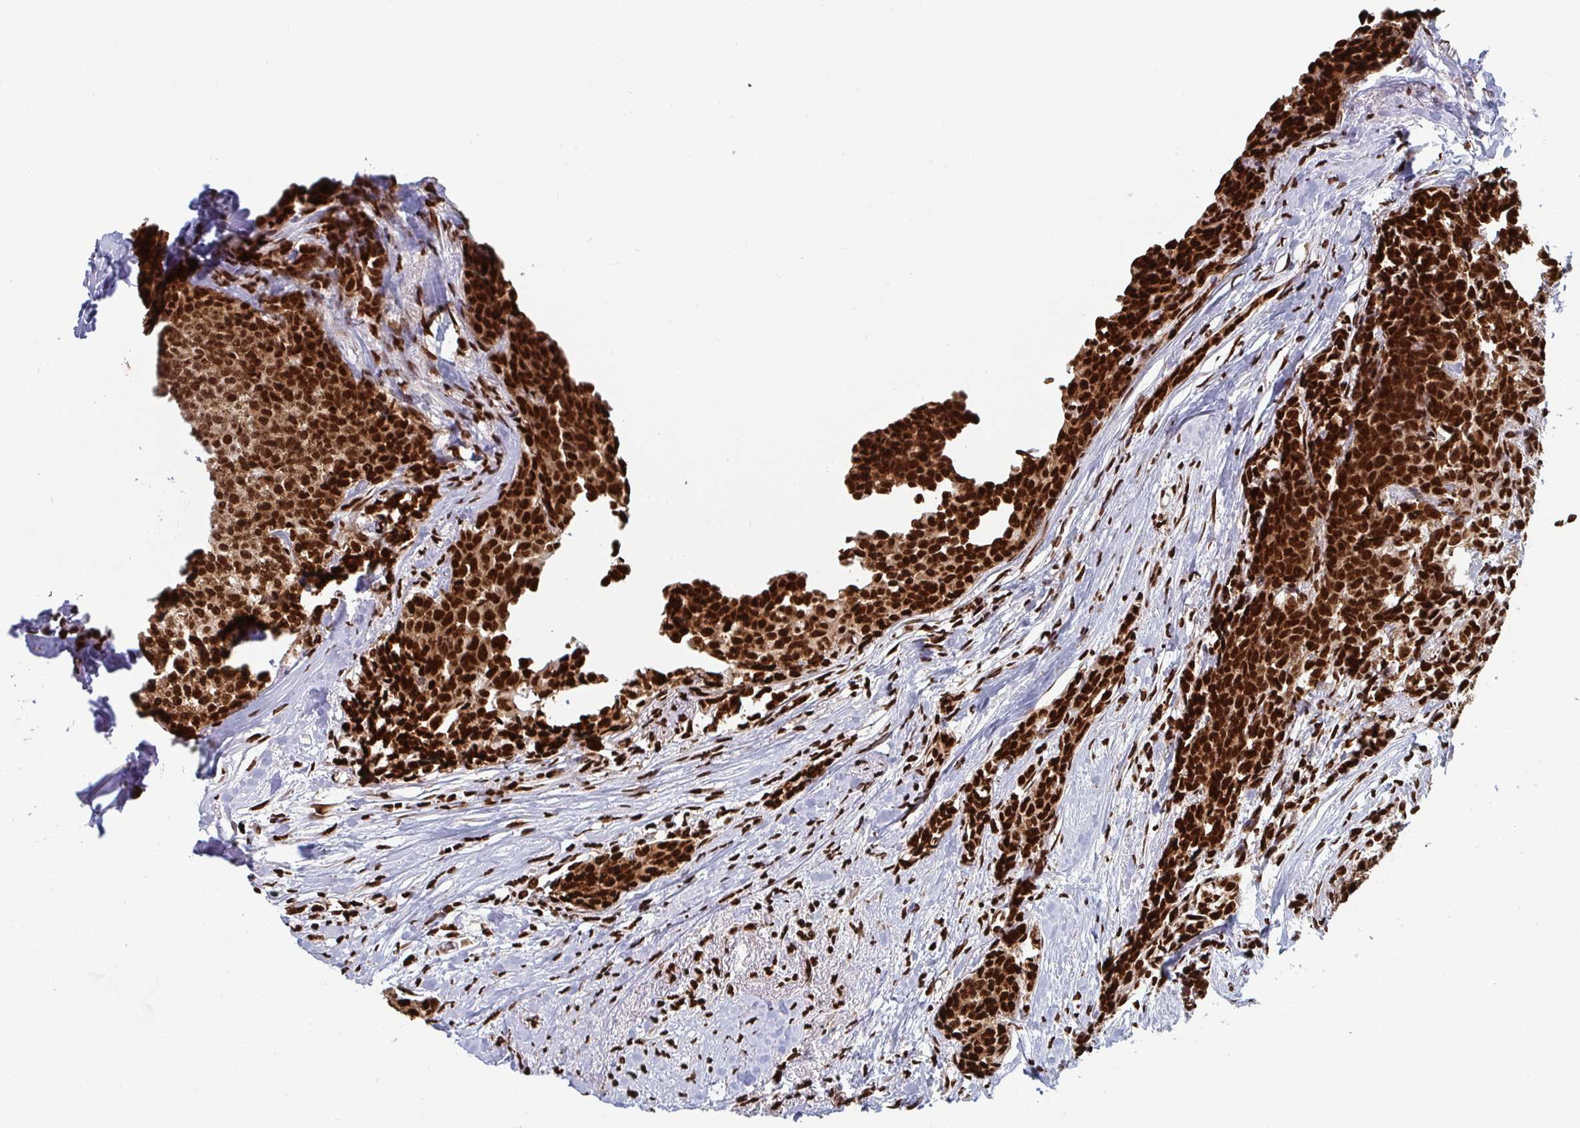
{"staining": {"intensity": "strong", "quantity": ">75%", "location": "nuclear"}, "tissue": "breast cancer", "cell_type": "Tumor cells", "image_type": "cancer", "snomed": [{"axis": "morphology", "description": "Duct carcinoma"}, {"axis": "topography", "description": "Breast"}], "caption": "Breast cancer stained with a protein marker reveals strong staining in tumor cells.", "gene": "GAR1", "patient": {"sex": "female", "age": 91}}